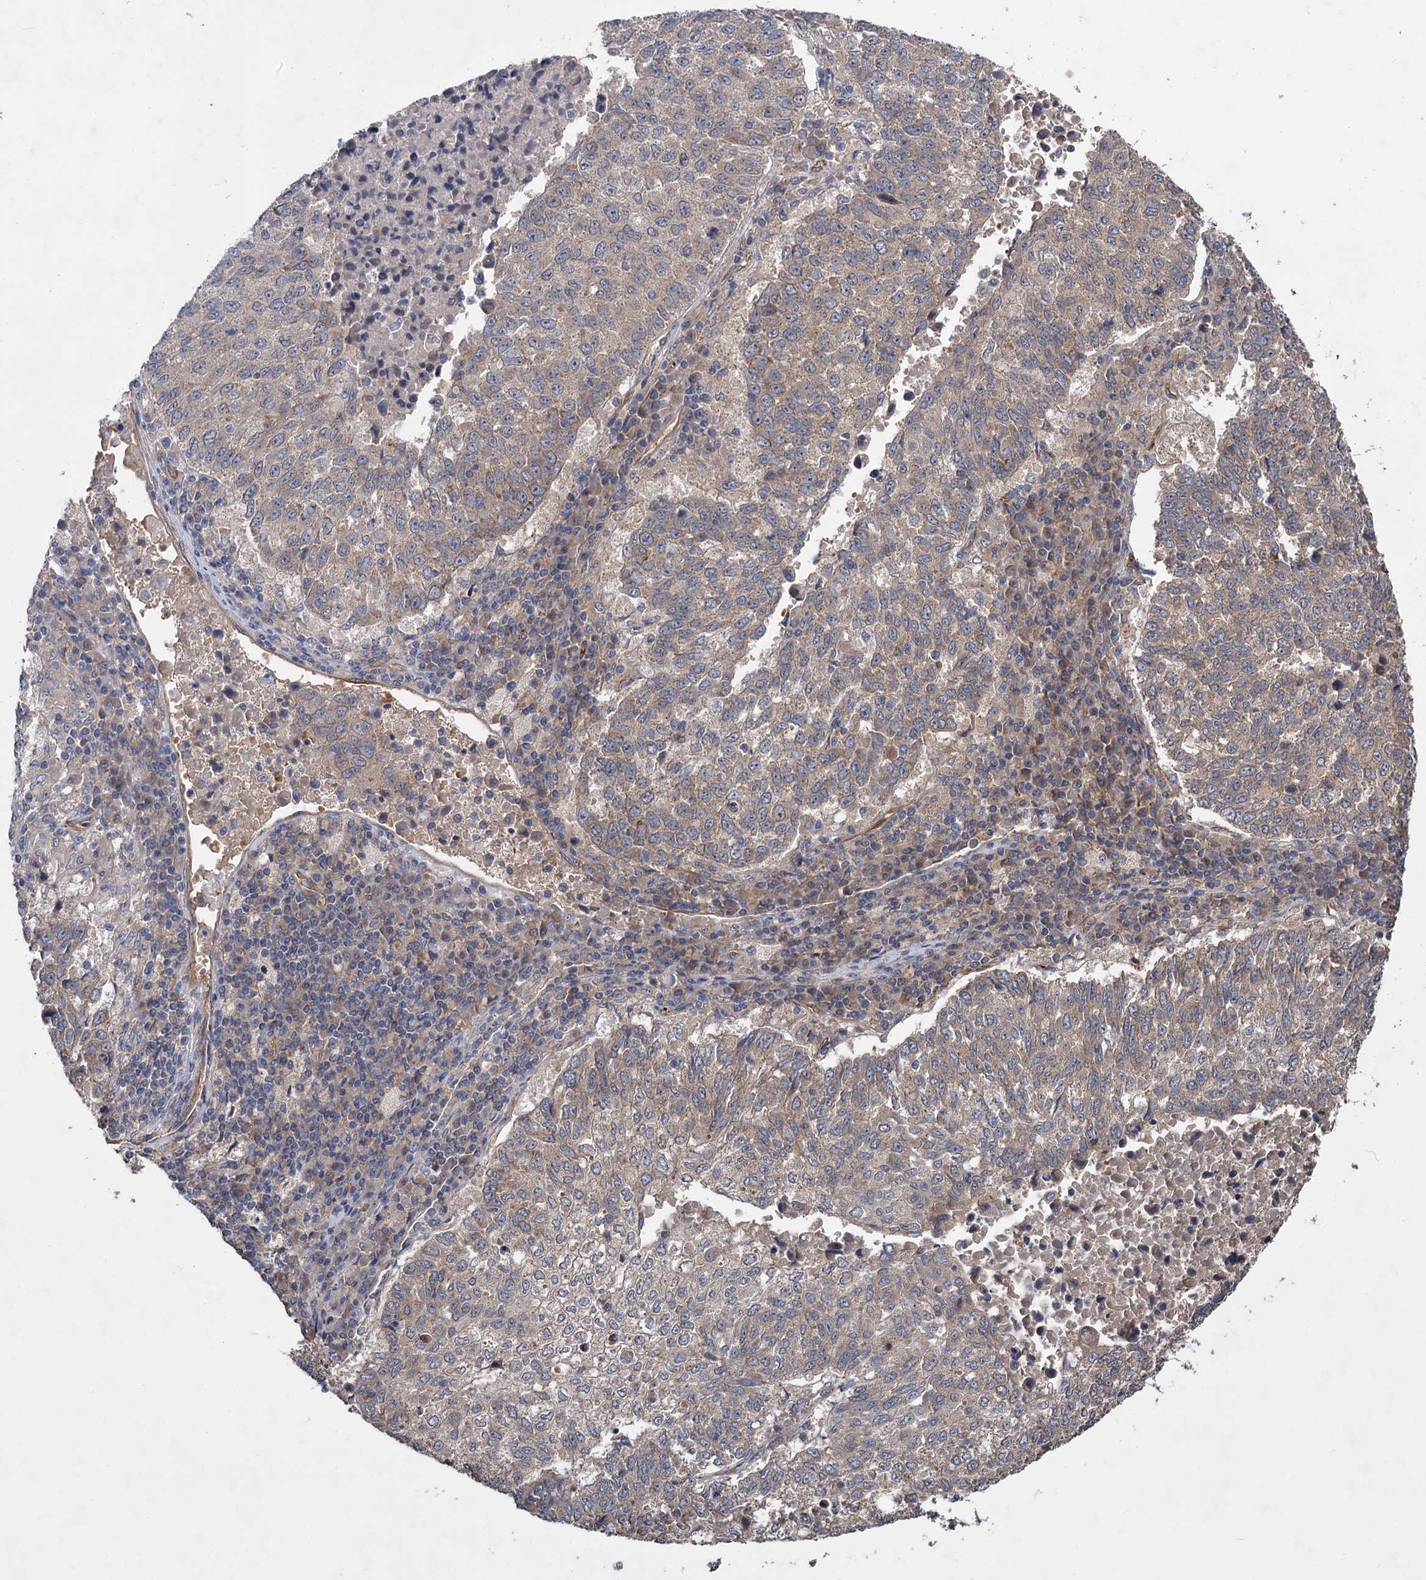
{"staining": {"intensity": "weak", "quantity": "25%-75%", "location": "cytoplasmic/membranous"}, "tissue": "lung cancer", "cell_type": "Tumor cells", "image_type": "cancer", "snomed": [{"axis": "morphology", "description": "Squamous cell carcinoma, NOS"}, {"axis": "topography", "description": "Lung"}], "caption": "Brown immunohistochemical staining in human lung cancer shows weak cytoplasmic/membranous expression in about 25%-75% of tumor cells.", "gene": "PKN2", "patient": {"sex": "male", "age": 73}}